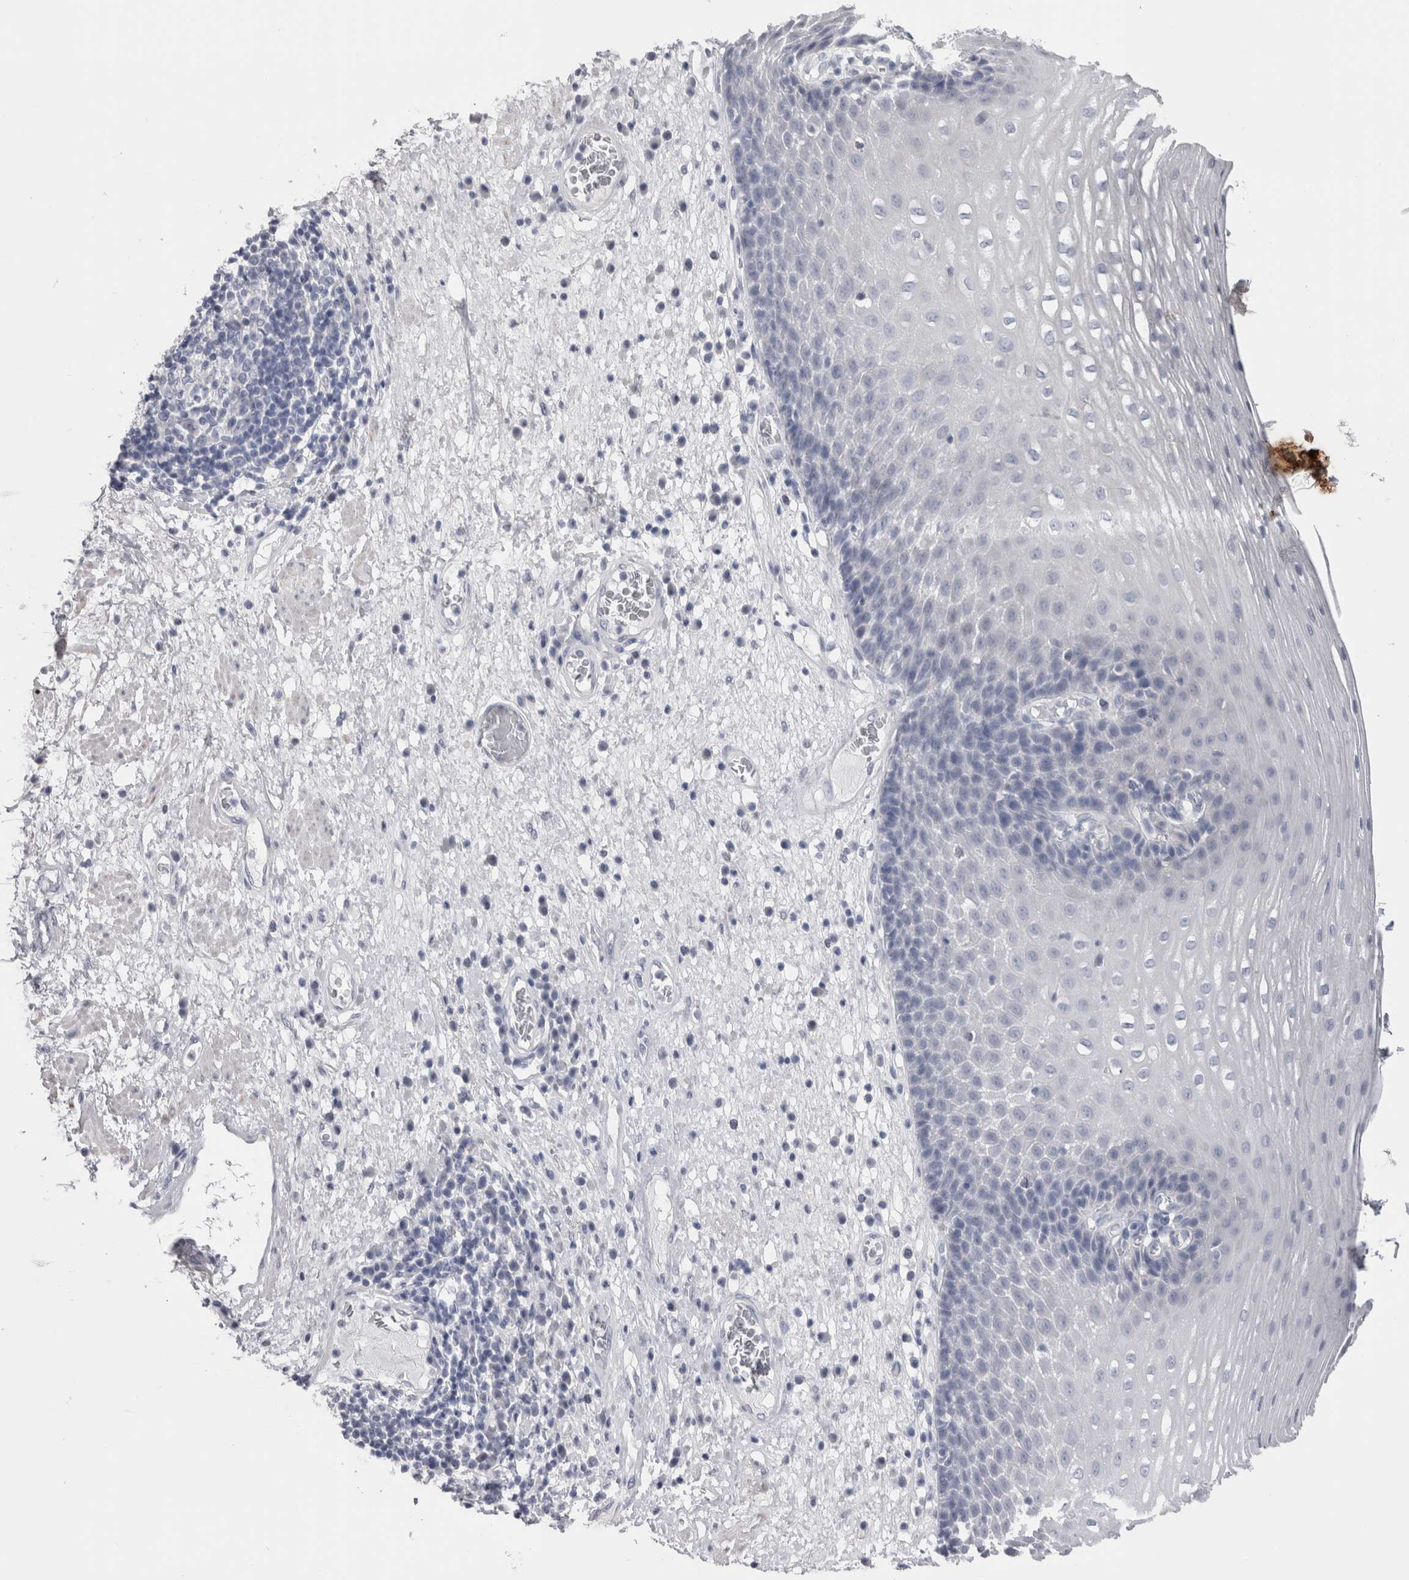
{"staining": {"intensity": "negative", "quantity": "none", "location": "none"}, "tissue": "esophagus", "cell_type": "Squamous epithelial cells", "image_type": "normal", "snomed": [{"axis": "morphology", "description": "Normal tissue, NOS"}, {"axis": "morphology", "description": "Adenocarcinoma, NOS"}, {"axis": "topography", "description": "Esophagus"}], "caption": "Squamous epithelial cells show no significant protein expression in unremarkable esophagus. (DAB immunohistochemistry (IHC) with hematoxylin counter stain).", "gene": "MSMB", "patient": {"sex": "male", "age": 62}}